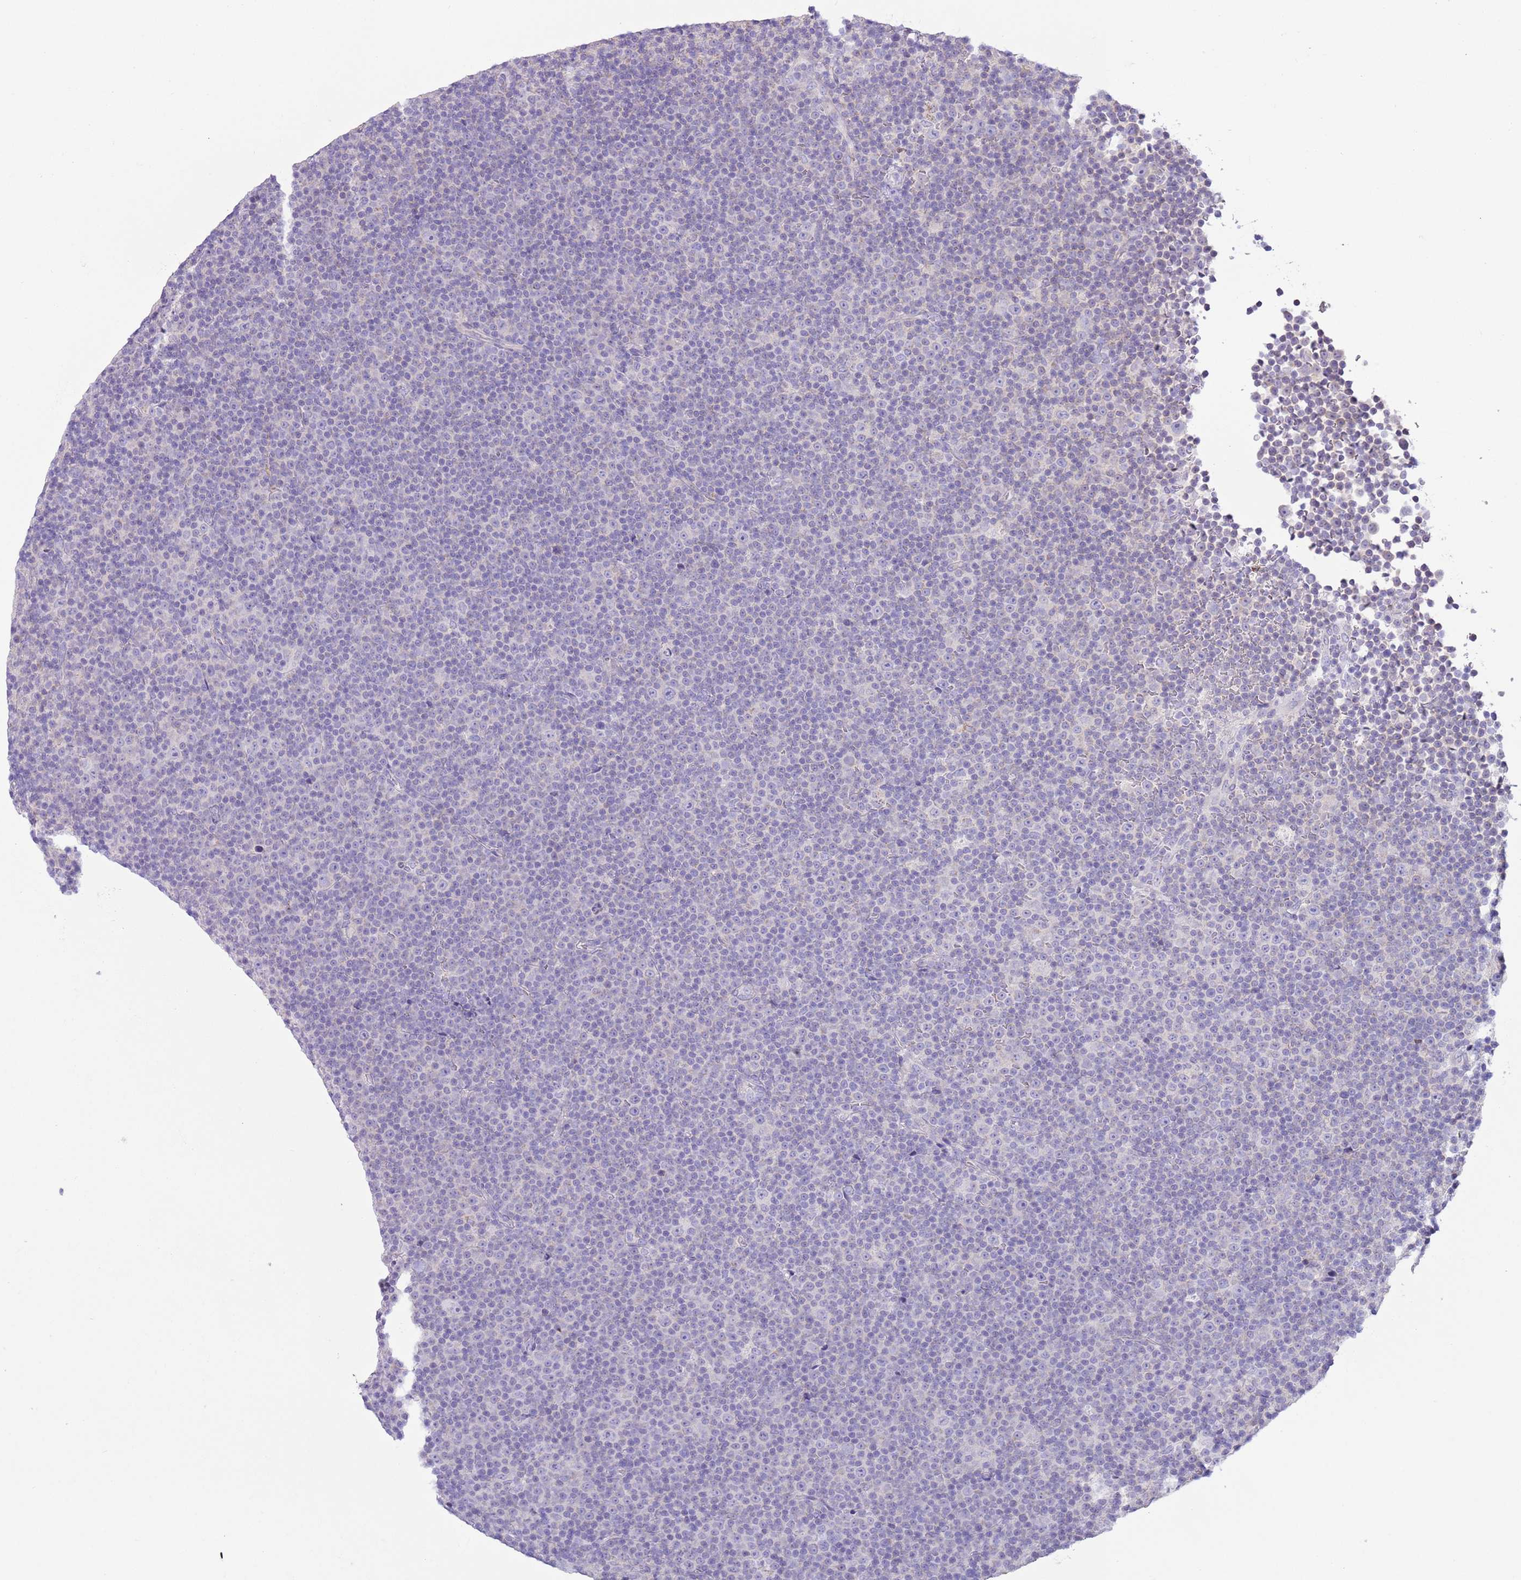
{"staining": {"intensity": "negative", "quantity": "none", "location": "none"}, "tissue": "lymphoma", "cell_type": "Tumor cells", "image_type": "cancer", "snomed": [{"axis": "morphology", "description": "Malignant lymphoma, non-Hodgkin's type, Low grade"}, {"axis": "topography", "description": "Lymph node"}], "caption": "An immunohistochemistry photomicrograph of lymphoma is shown. There is no staining in tumor cells of lymphoma.", "gene": "ZNF697", "patient": {"sex": "female", "age": 67}}